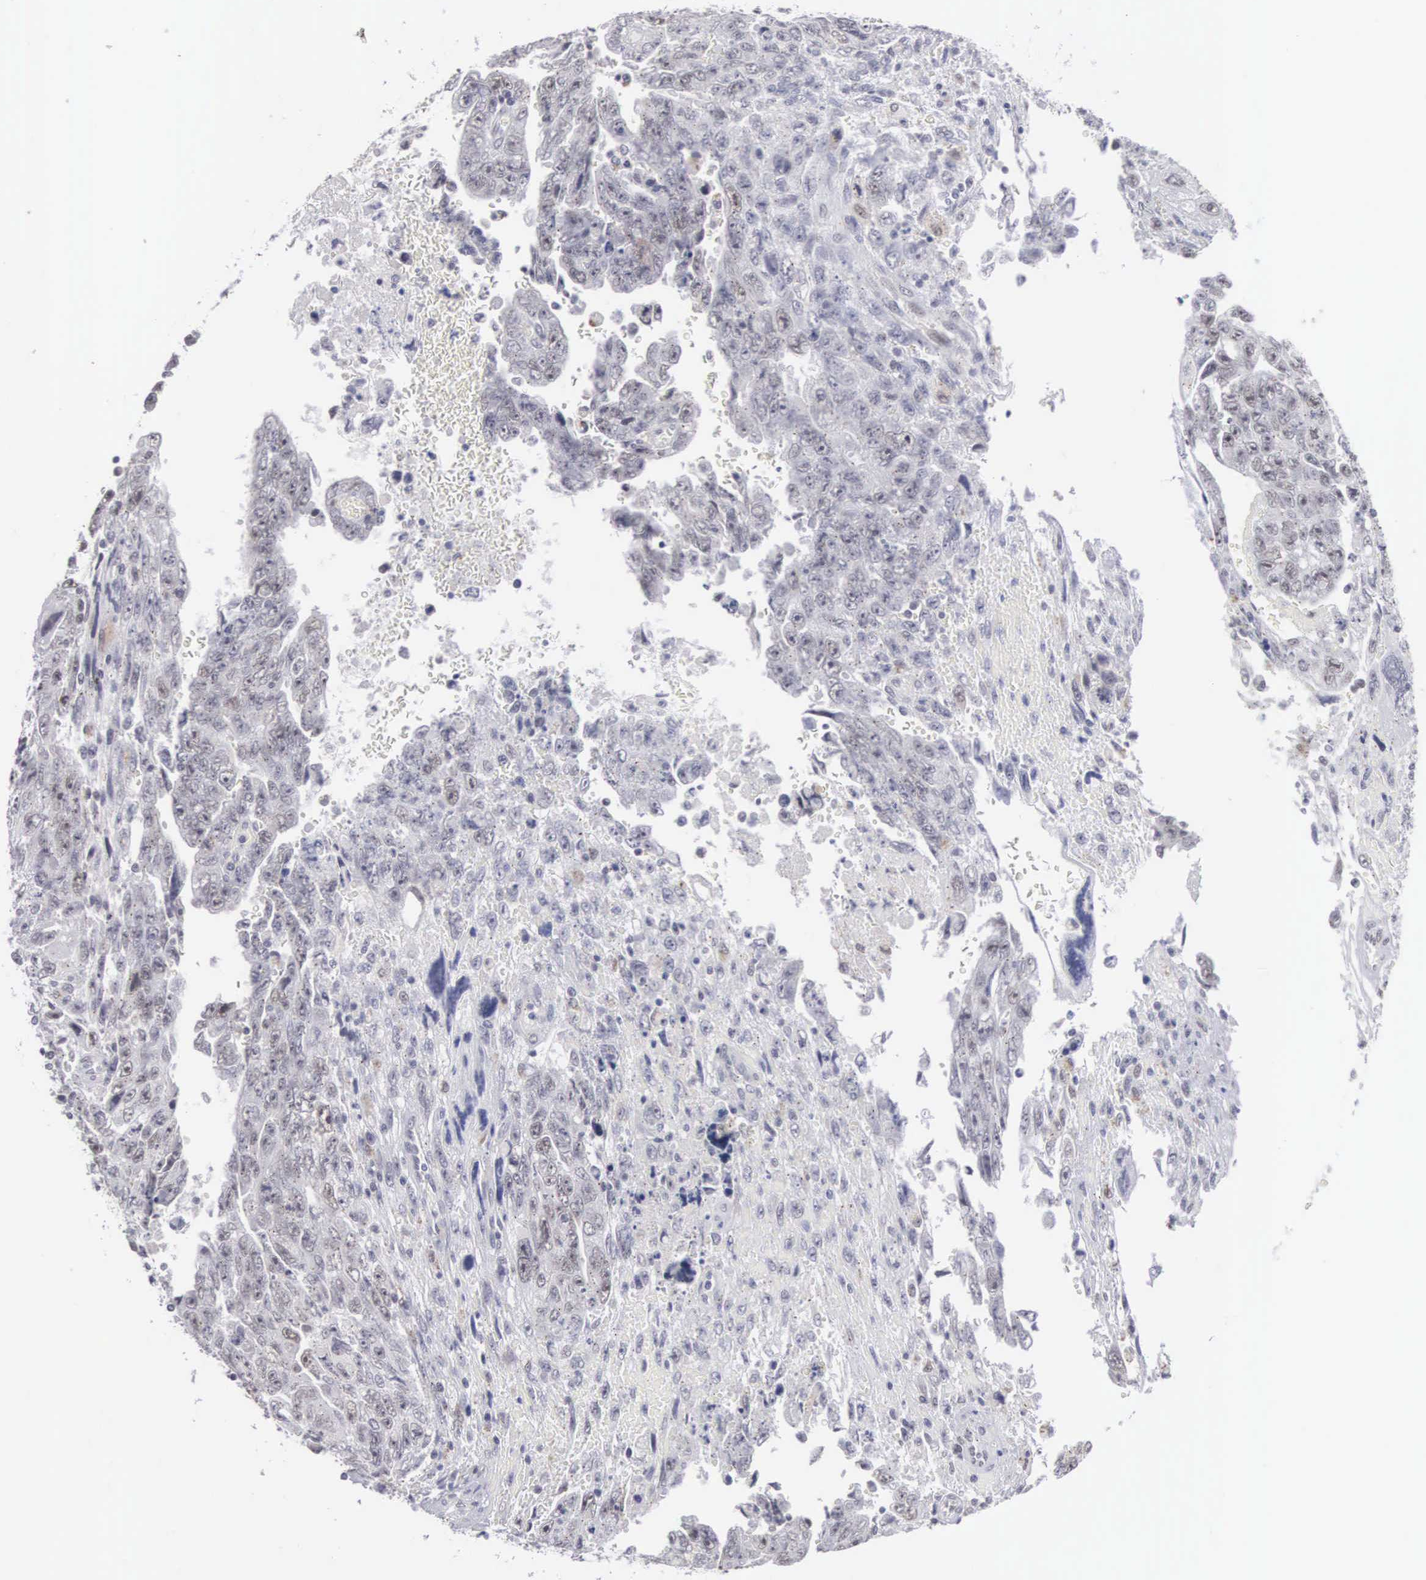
{"staining": {"intensity": "negative", "quantity": "none", "location": "none"}, "tissue": "testis cancer", "cell_type": "Tumor cells", "image_type": "cancer", "snomed": [{"axis": "morphology", "description": "Carcinoma, Embryonal, NOS"}, {"axis": "topography", "description": "Testis"}], "caption": "A histopathology image of testis cancer (embryonal carcinoma) stained for a protein displays no brown staining in tumor cells.", "gene": "MNAT1", "patient": {"sex": "male", "age": 28}}